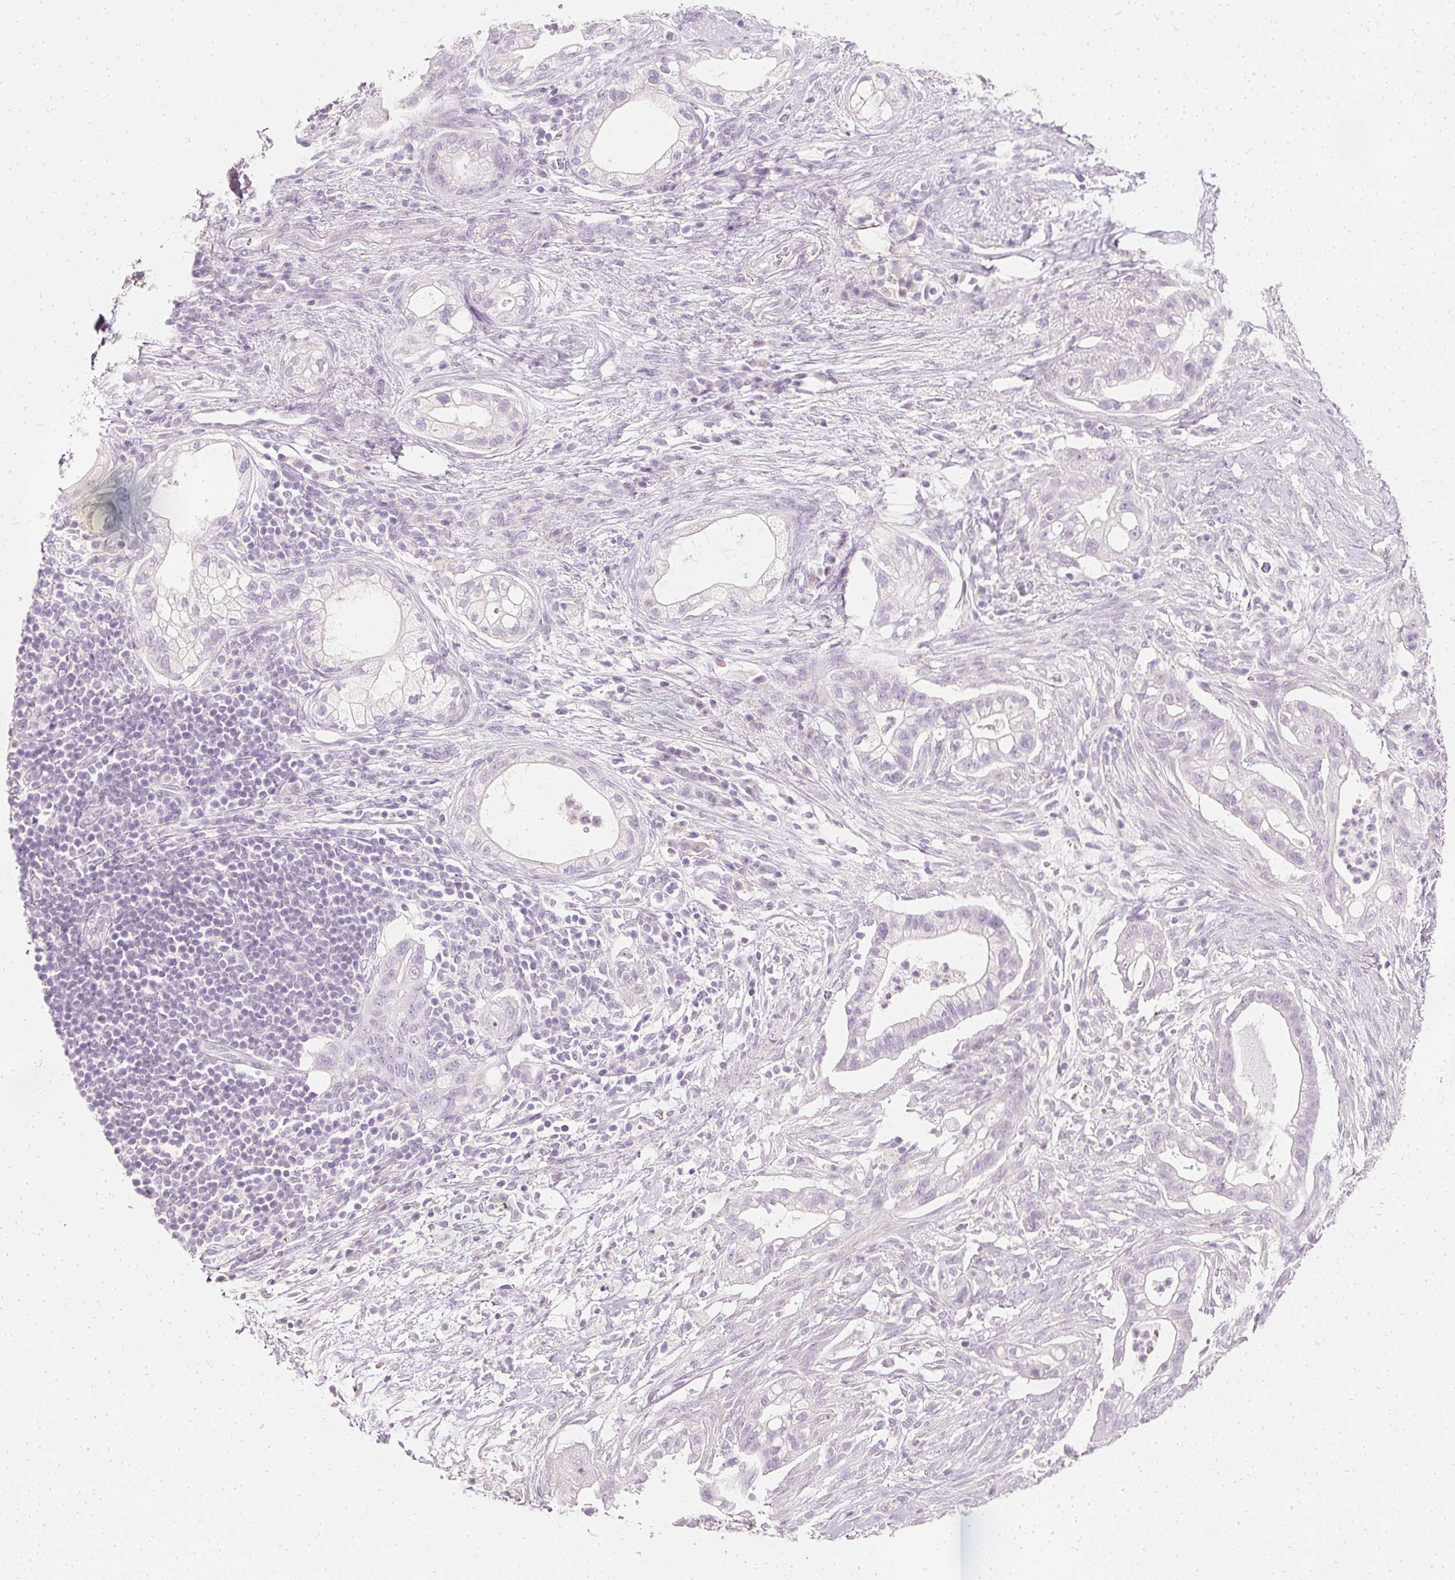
{"staining": {"intensity": "negative", "quantity": "none", "location": "none"}, "tissue": "pancreatic cancer", "cell_type": "Tumor cells", "image_type": "cancer", "snomed": [{"axis": "morphology", "description": "Adenocarcinoma, NOS"}, {"axis": "topography", "description": "Pancreas"}], "caption": "High power microscopy histopathology image of an immunohistochemistry (IHC) histopathology image of pancreatic cancer, revealing no significant positivity in tumor cells. The staining was performed using DAB to visualize the protein expression in brown, while the nuclei were stained in blue with hematoxylin (Magnification: 20x).", "gene": "ELAVL3", "patient": {"sex": "male", "age": 44}}